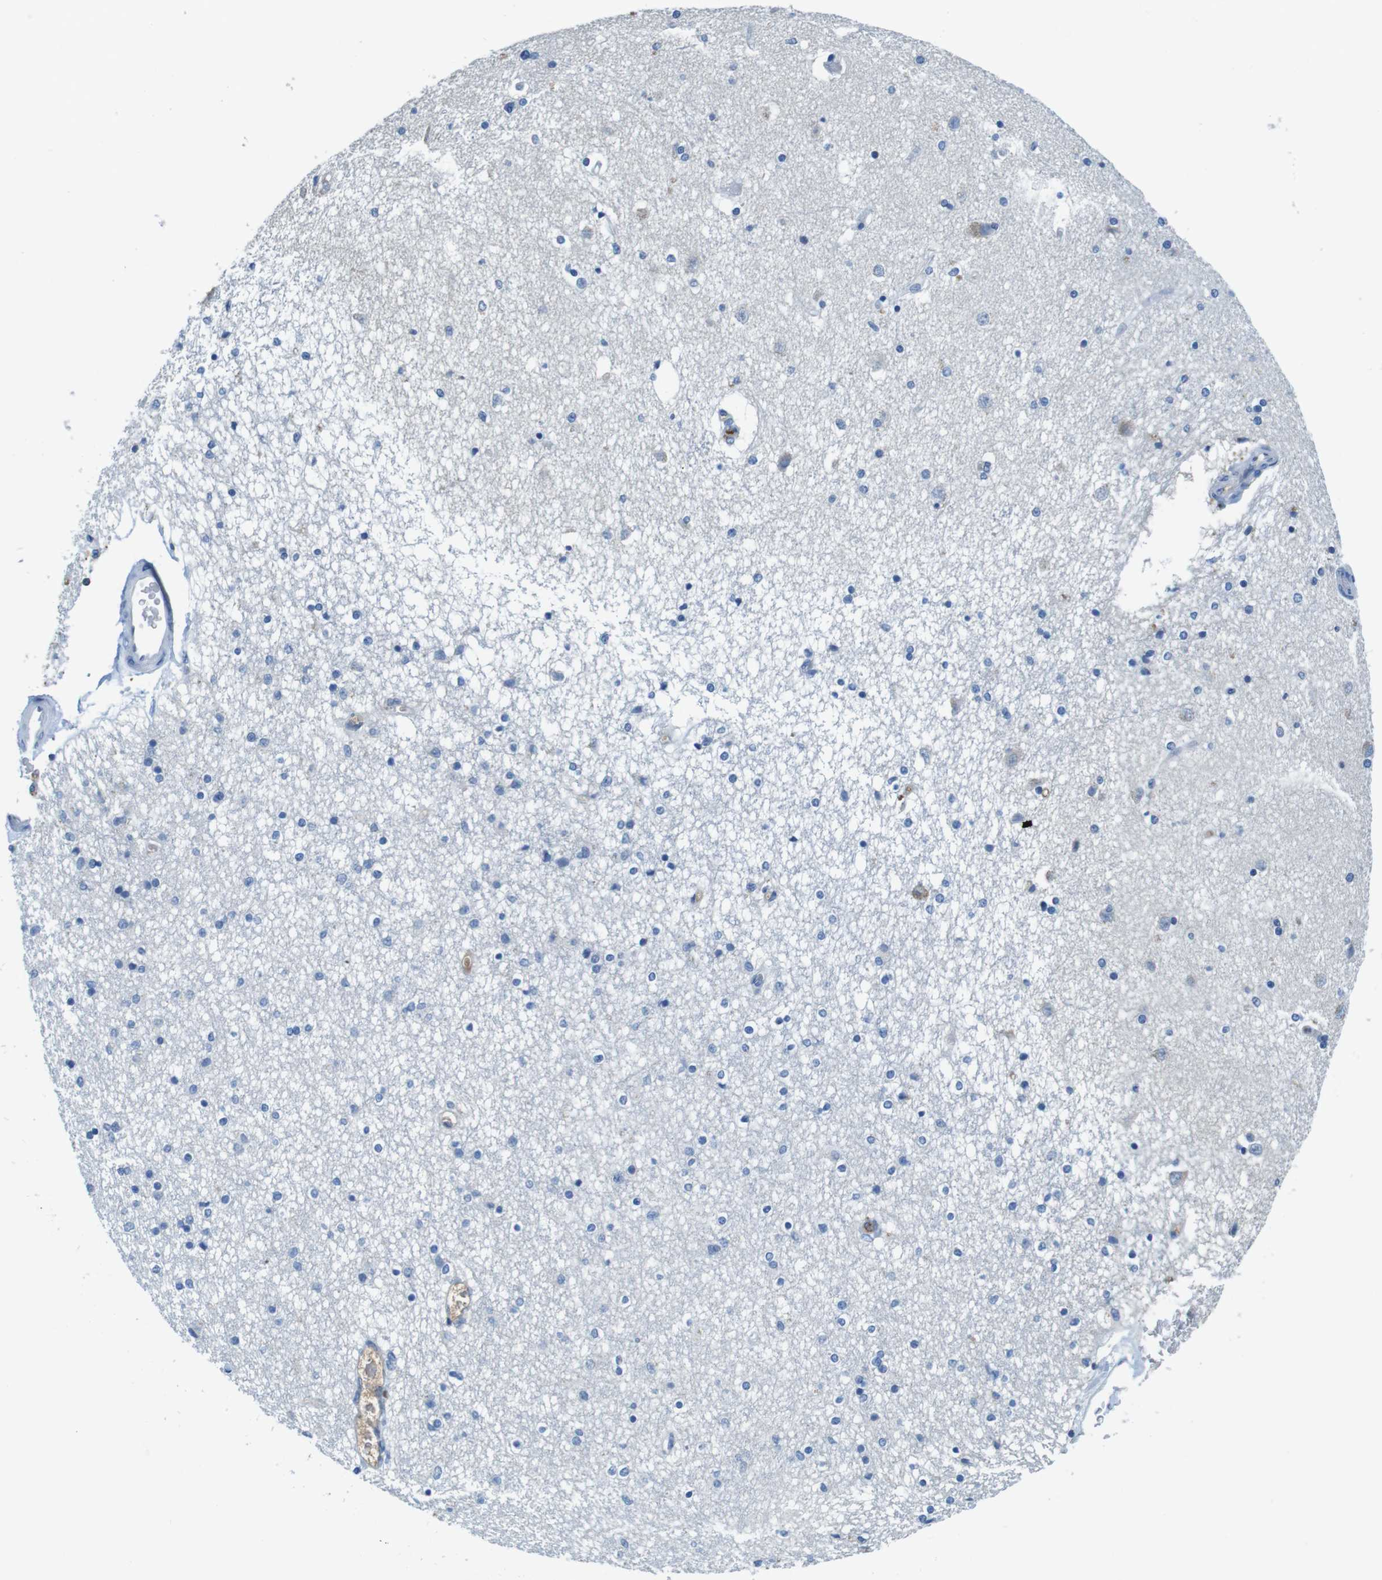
{"staining": {"intensity": "negative", "quantity": "none", "location": "none"}, "tissue": "caudate", "cell_type": "Glial cells", "image_type": "normal", "snomed": [{"axis": "morphology", "description": "Normal tissue, NOS"}, {"axis": "topography", "description": "Lateral ventricle wall"}], "caption": "Immunohistochemistry micrograph of normal caudate: human caudate stained with DAB (3,3'-diaminobenzidine) exhibits no significant protein expression in glial cells.", "gene": "TMPRSS15", "patient": {"sex": "female", "age": 54}}